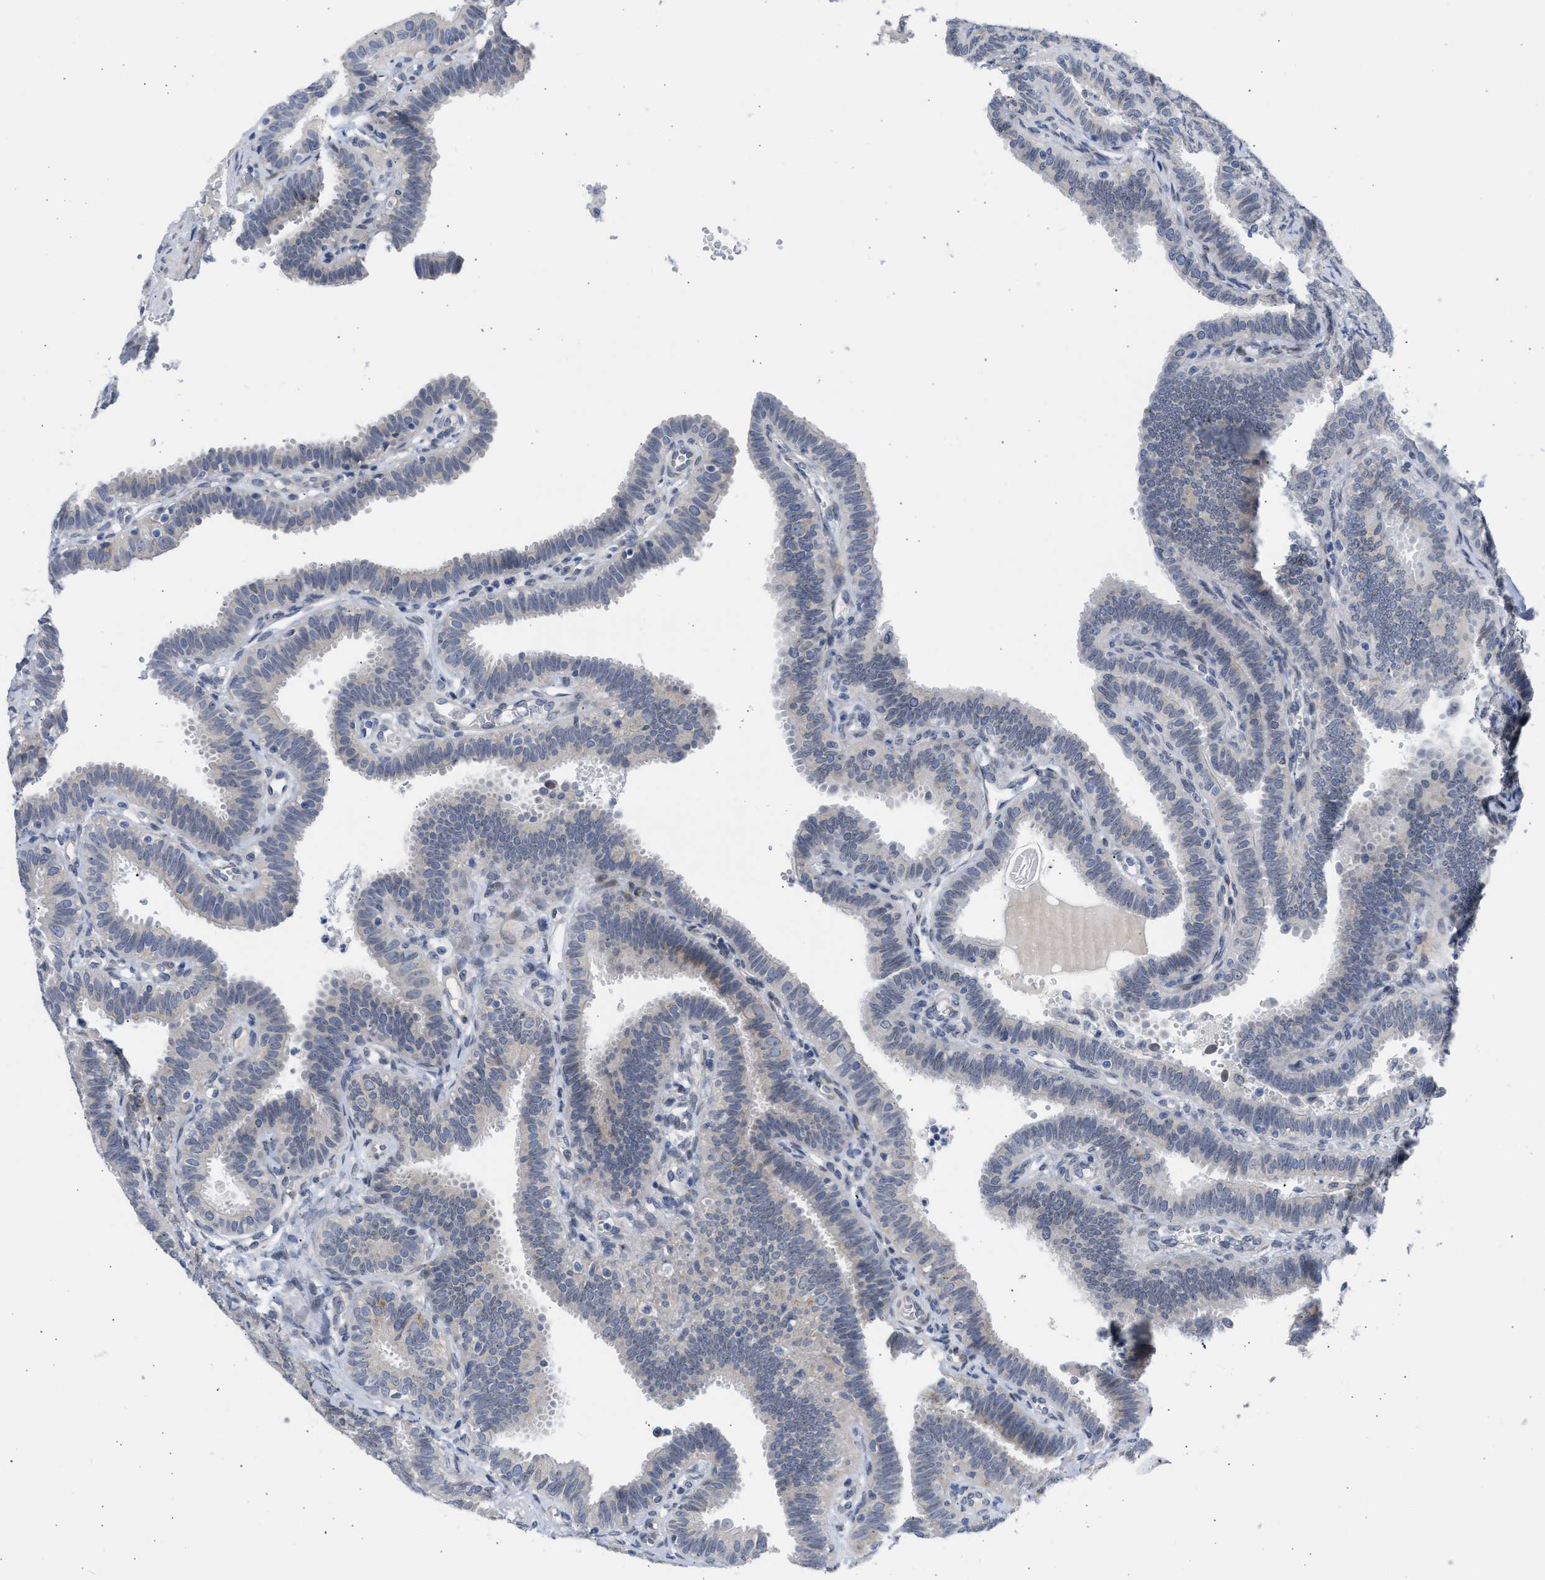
{"staining": {"intensity": "negative", "quantity": "none", "location": "none"}, "tissue": "fallopian tube", "cell_type": "Glandular cells", "image_type": "normal", "snomed": [{"axis": "morphology", "description": "Normal tissue, NOS"}, {"axis": "topography", "description": "Fallopian tube"}, {"axis": "topography", "description": "Placenta"}], "caption": "Immunohistochemistry (IHC) of normal fallopian tube exhibits no expression in glandular cells.", "gene": "NUP35", "patient": {"sex": "female", "age": 34}}